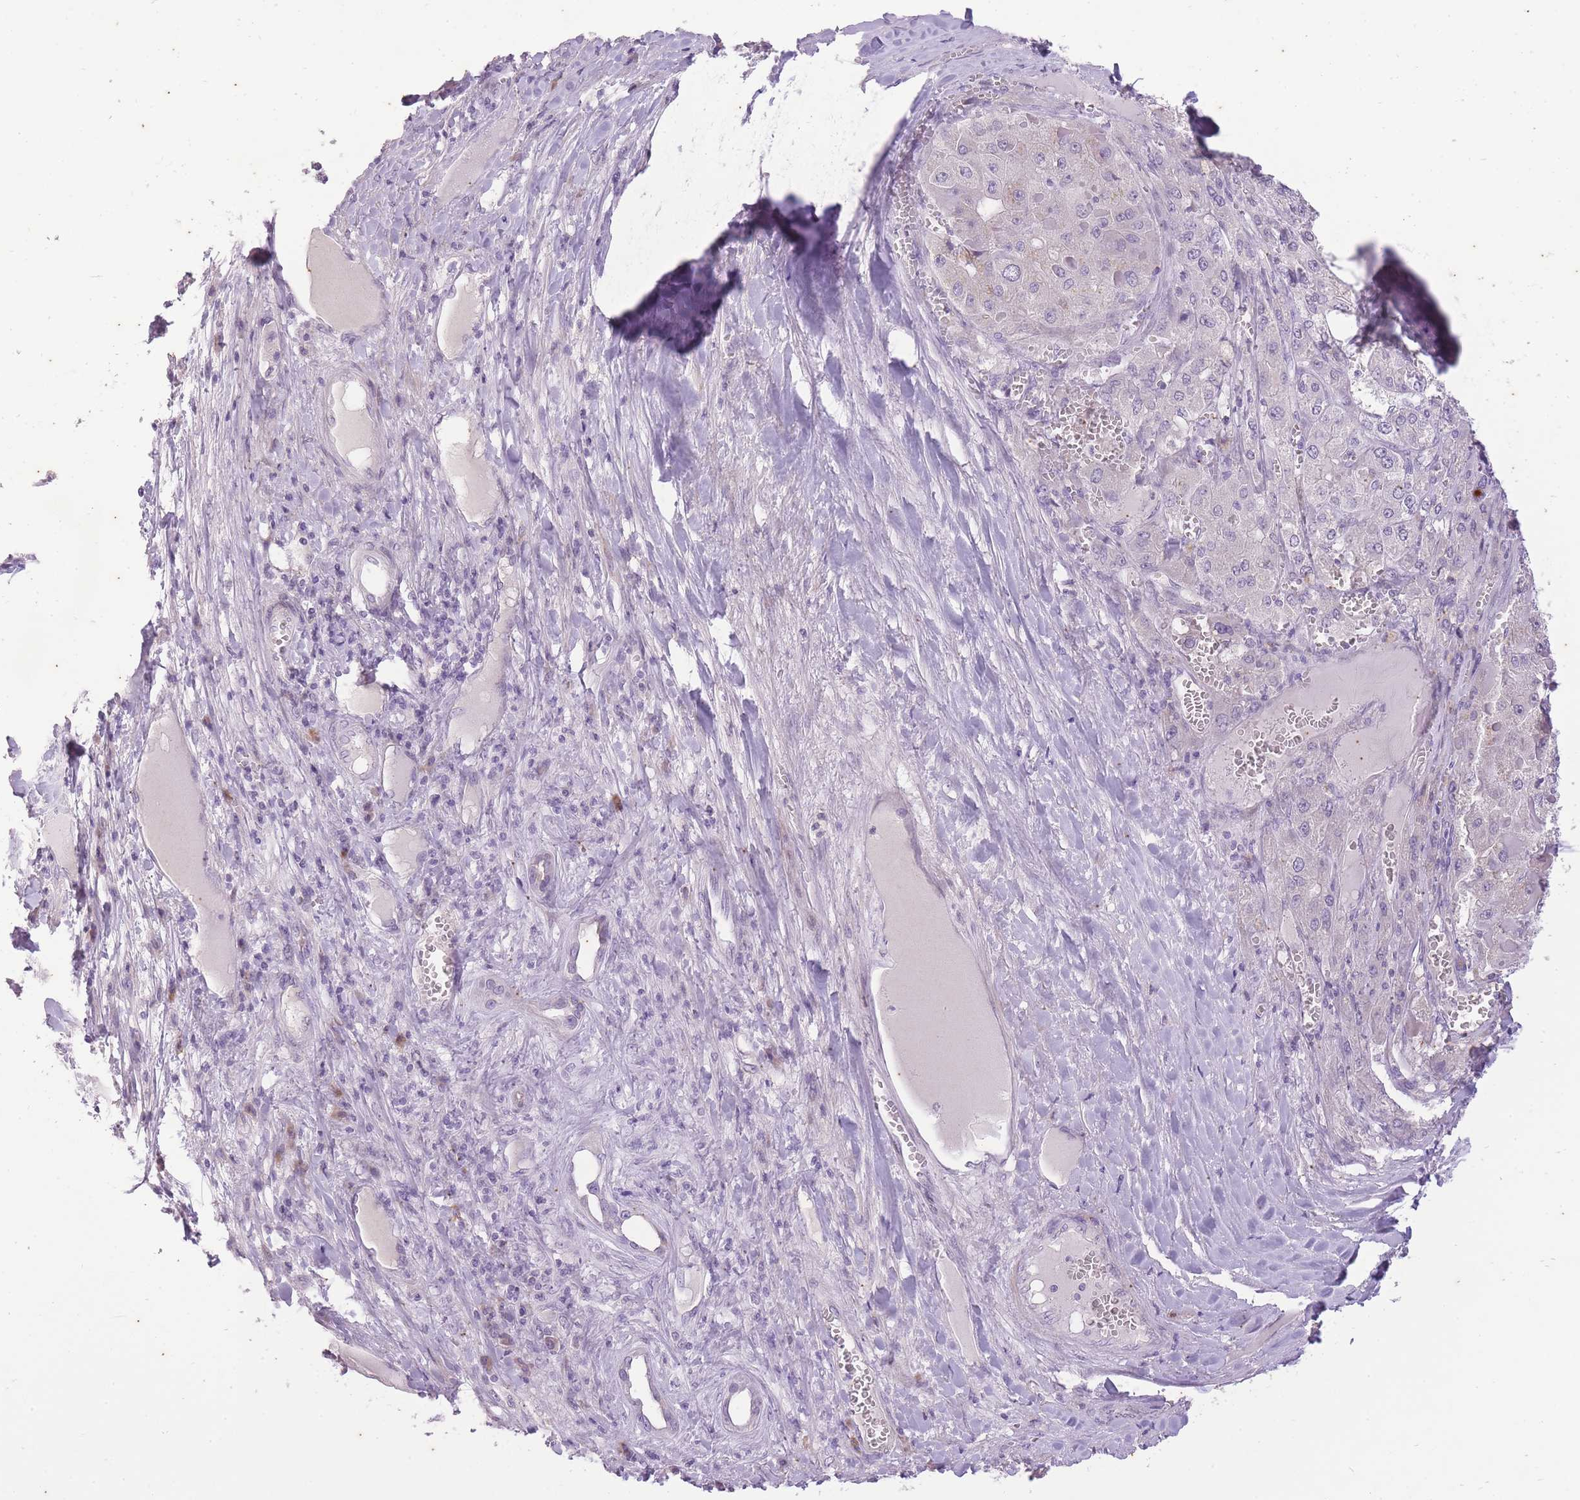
{"staining": {"intensity": "negative", "quantity": "none", "location": "none"}, "tissue": "liver cancer", "cell_type": "Tumor cells", "image_type": "cancer", "snomed": [{"axis": "morphology", "description": "Carcinoma, Hepatocellular, NOS"}, {"axis": "topography", "description": "Liver"}], "caption": "Immunohistochemistry (IHC) image of human liver hepatocellular carcinoma stained for a protein (brown), which reveals no staining in tumor cells.", "gene": "CNTNAP3", "patient": {"sex": "female", "age": 73}}